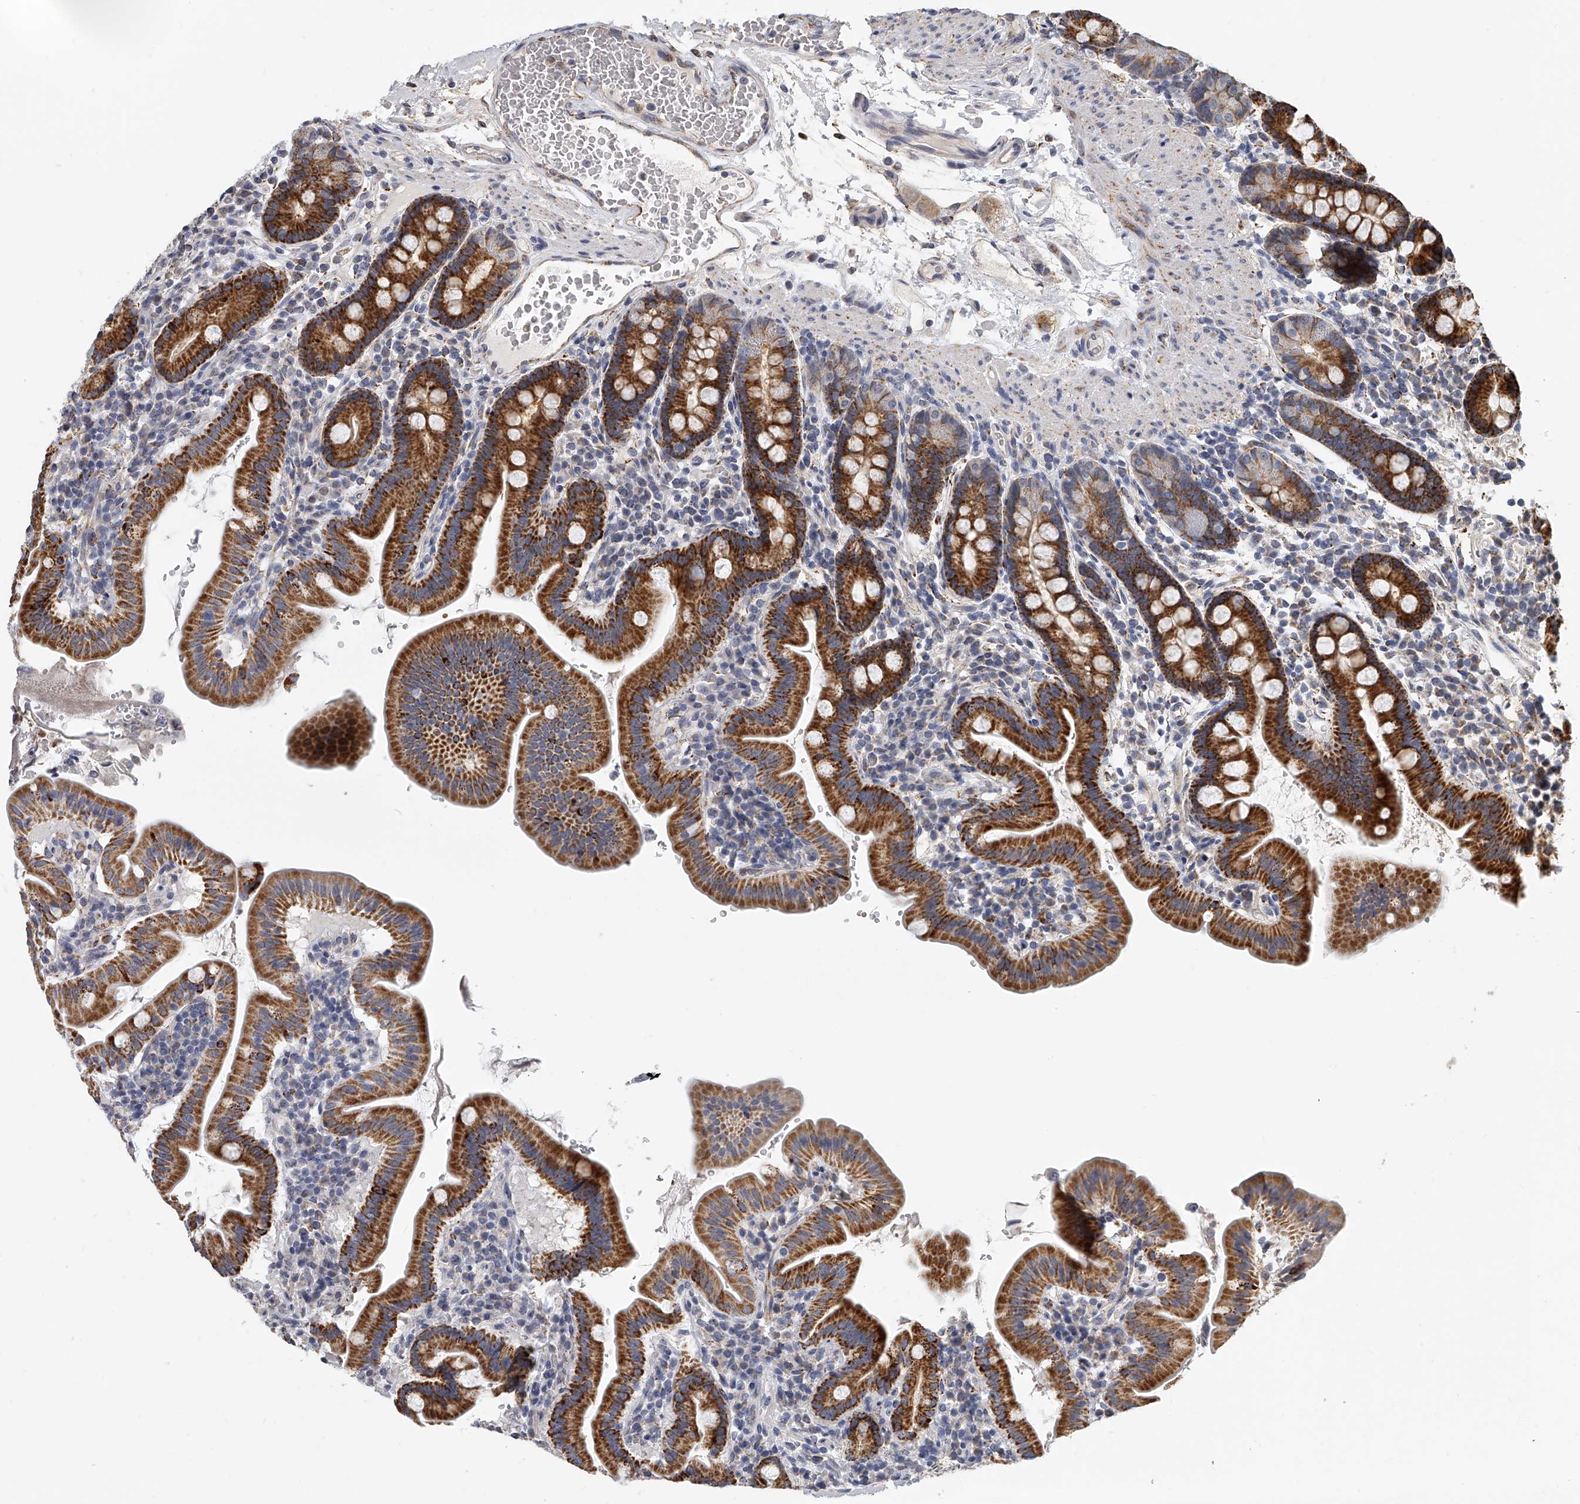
{"staining": {"intensity": "strong", "quantity": ">75%", "location": "cytoplasmic/membranous"}, "tissue": "duodenum", "cell_type": "Glandular cells", "image_type": "normal", "snomed": [{"axis": "morphology", "description": "Normal tissue, NOS"}, {"axis": "morphology", "description": "Adenocarcinoma, NOS"}, {"axis": "topography", "description": "Pancreas"}, {"axis": "topography", "description": "Duodenum"}], "caption": "Immunohistochemical staining of unremarkable human duodenum shows high levels of strong cytoplasmic/membranous expression in about >75% of glandular cells.", "gene": "KLHL7", "patient": {"sex": "male", "age": 50}}